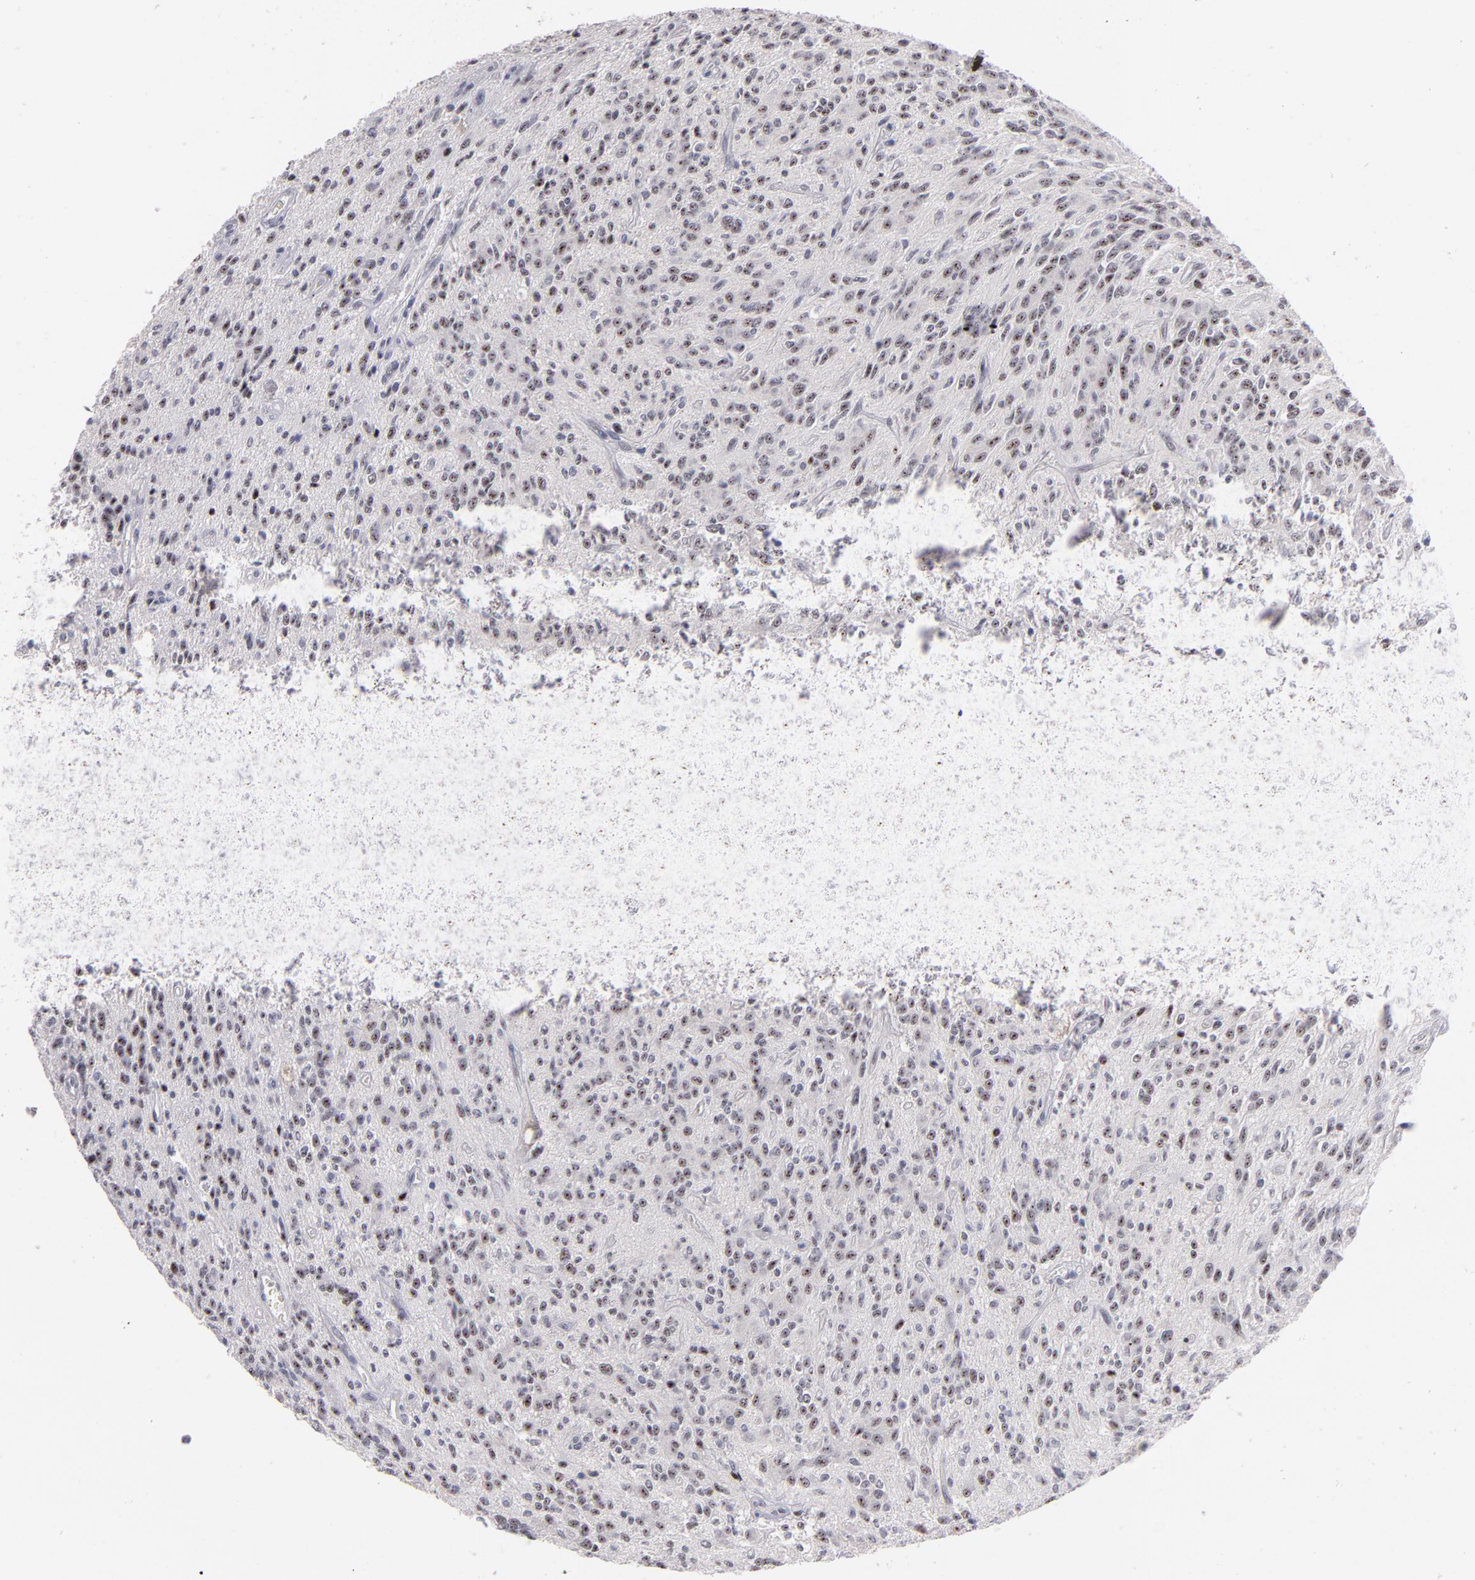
{"staining": {"intensity": "weak", "quantity": "25%-75%", "location": "nuclear"}, "tissue": "glioma", "cell_type": "Tumor cells", "image_type": "cancer", "snomed": [{"axis": "morphology", "description": "Glioma, malignant, Low grade"}, {"axis": "topography", "description": "Brain"}], "caption": "Immunohistochemistry photomicrograph of neoplastic tissue: human glioma stained using IHC demonstrates low levels of weak protein expression localized specifically in the nuclear of tumor cells, appearing as a nuclear brown color.", "gene": "RAF1", "patient": {"sex": "female", "age": 15}}